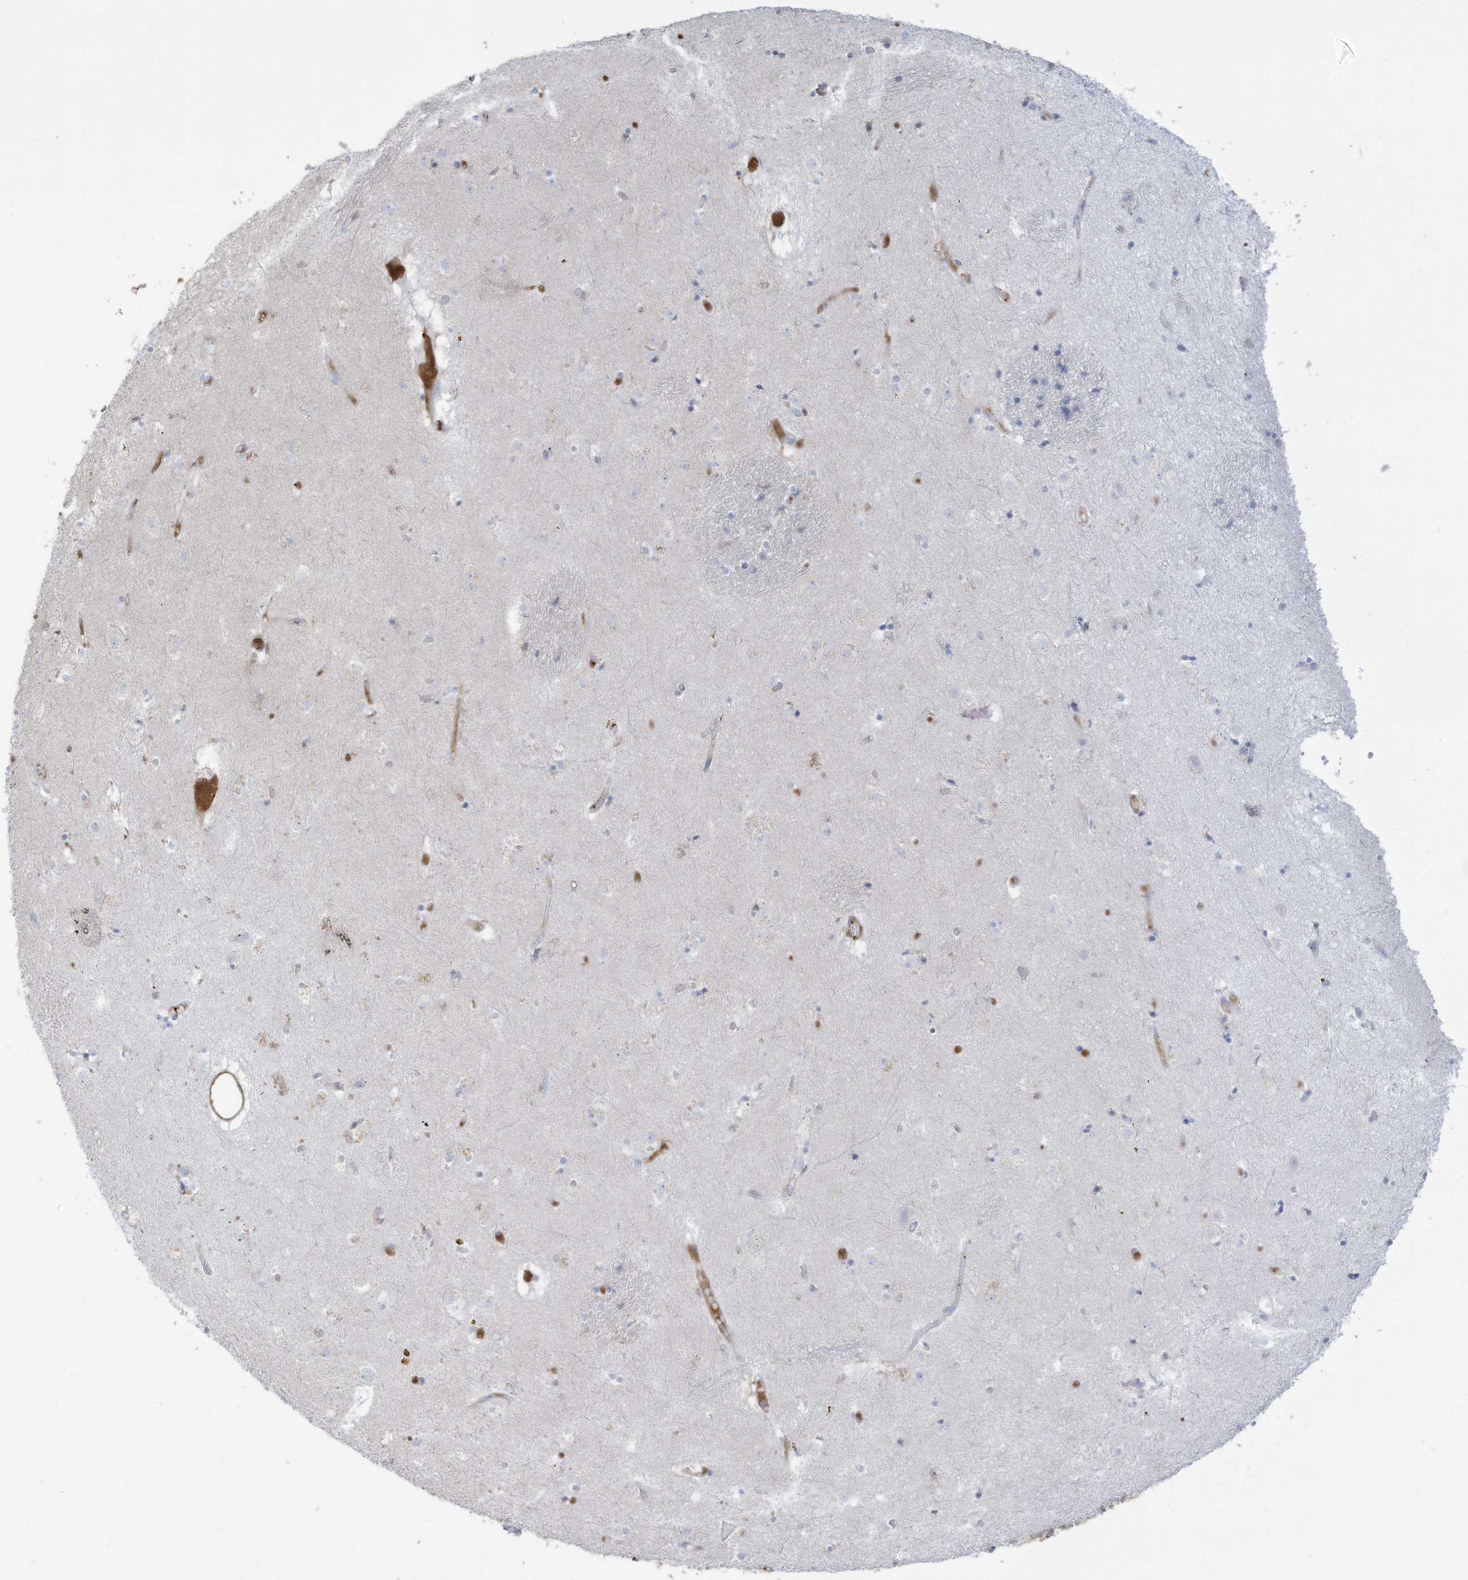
{"staining": {"intensity": "negative", "quantity": "none", "location": "none"}, "tissue": "caudate", "cell_type": "Glial cells", "image_type": "normal", "snomed": [{"axis": "morphology", "description": "Normal tissue, NOS"}, {"axis": "topography", "description": "Lateral ventricle wall"}], "caption": "Immunohistochemistry (IHC) histopathology image of normal caudate: human caudate stained with DAB exhibits no significant protein positivity in glial cells. (Stains: DAB (3,3'-diaminobenzidine) IHC with hematoxylin counter stain, Microscopy: brightfield microscopy at high magnification).", "gene": "HSD17B13", "patient": {"sex": "male", "age": 70}}